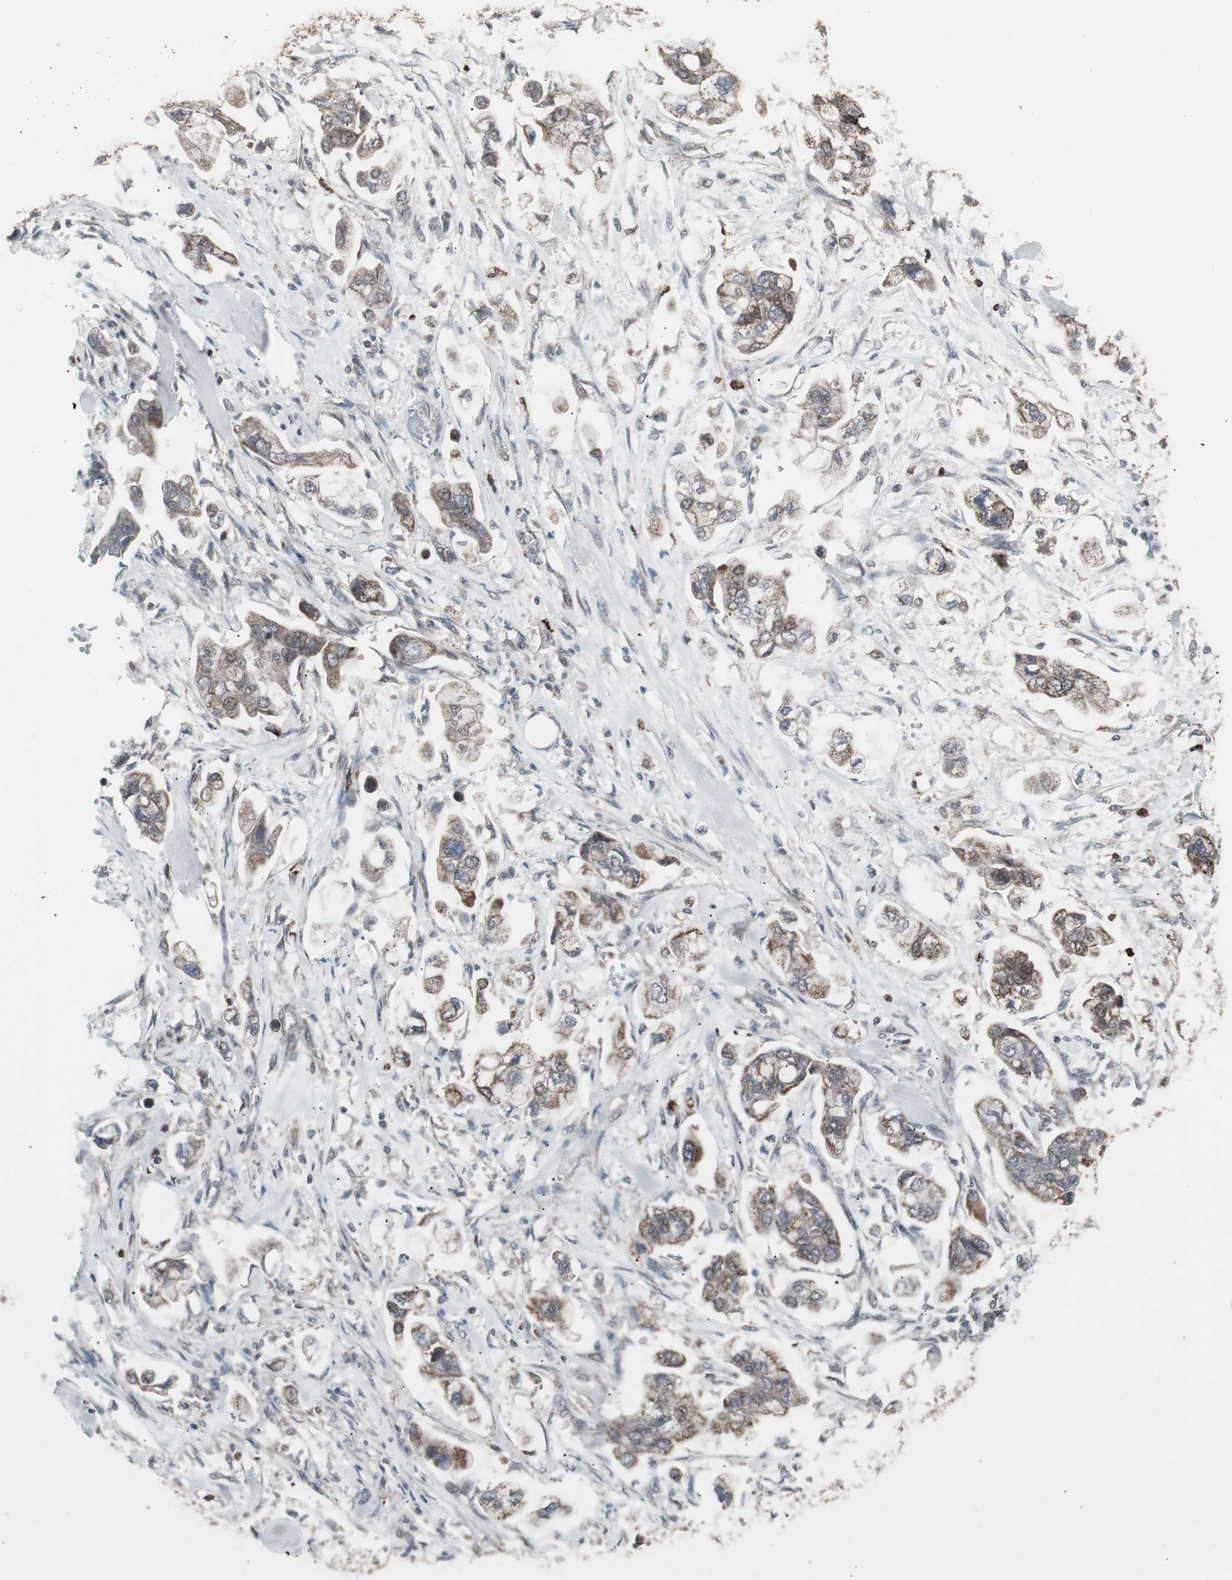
{"staining": {"intensity": "weak", "quantity": "25%-75%", "location": "cytoplasmic/membranous,nuclear"}, "tissue": "stomach cancer", "cell_type": "Tumor cells", "image_type": "cancer", "snomed": [{"axis": "morphology", "description": "Adenocarcinoma, NOS"}, {"axis": "topography", "description": "Stomach"}], "caption": "A micrograph of stomach adenocarcinoma stained for a protein exhibits weak cytoplasmic/membranous and nuclear brown staining in tumor cells. (DAB (3,3'-diaminobenzidine) = brown stain, brightfield microscopy at high magnification).", "gene": "RXRA", "patient": {"sex": "male", "age": 62}}